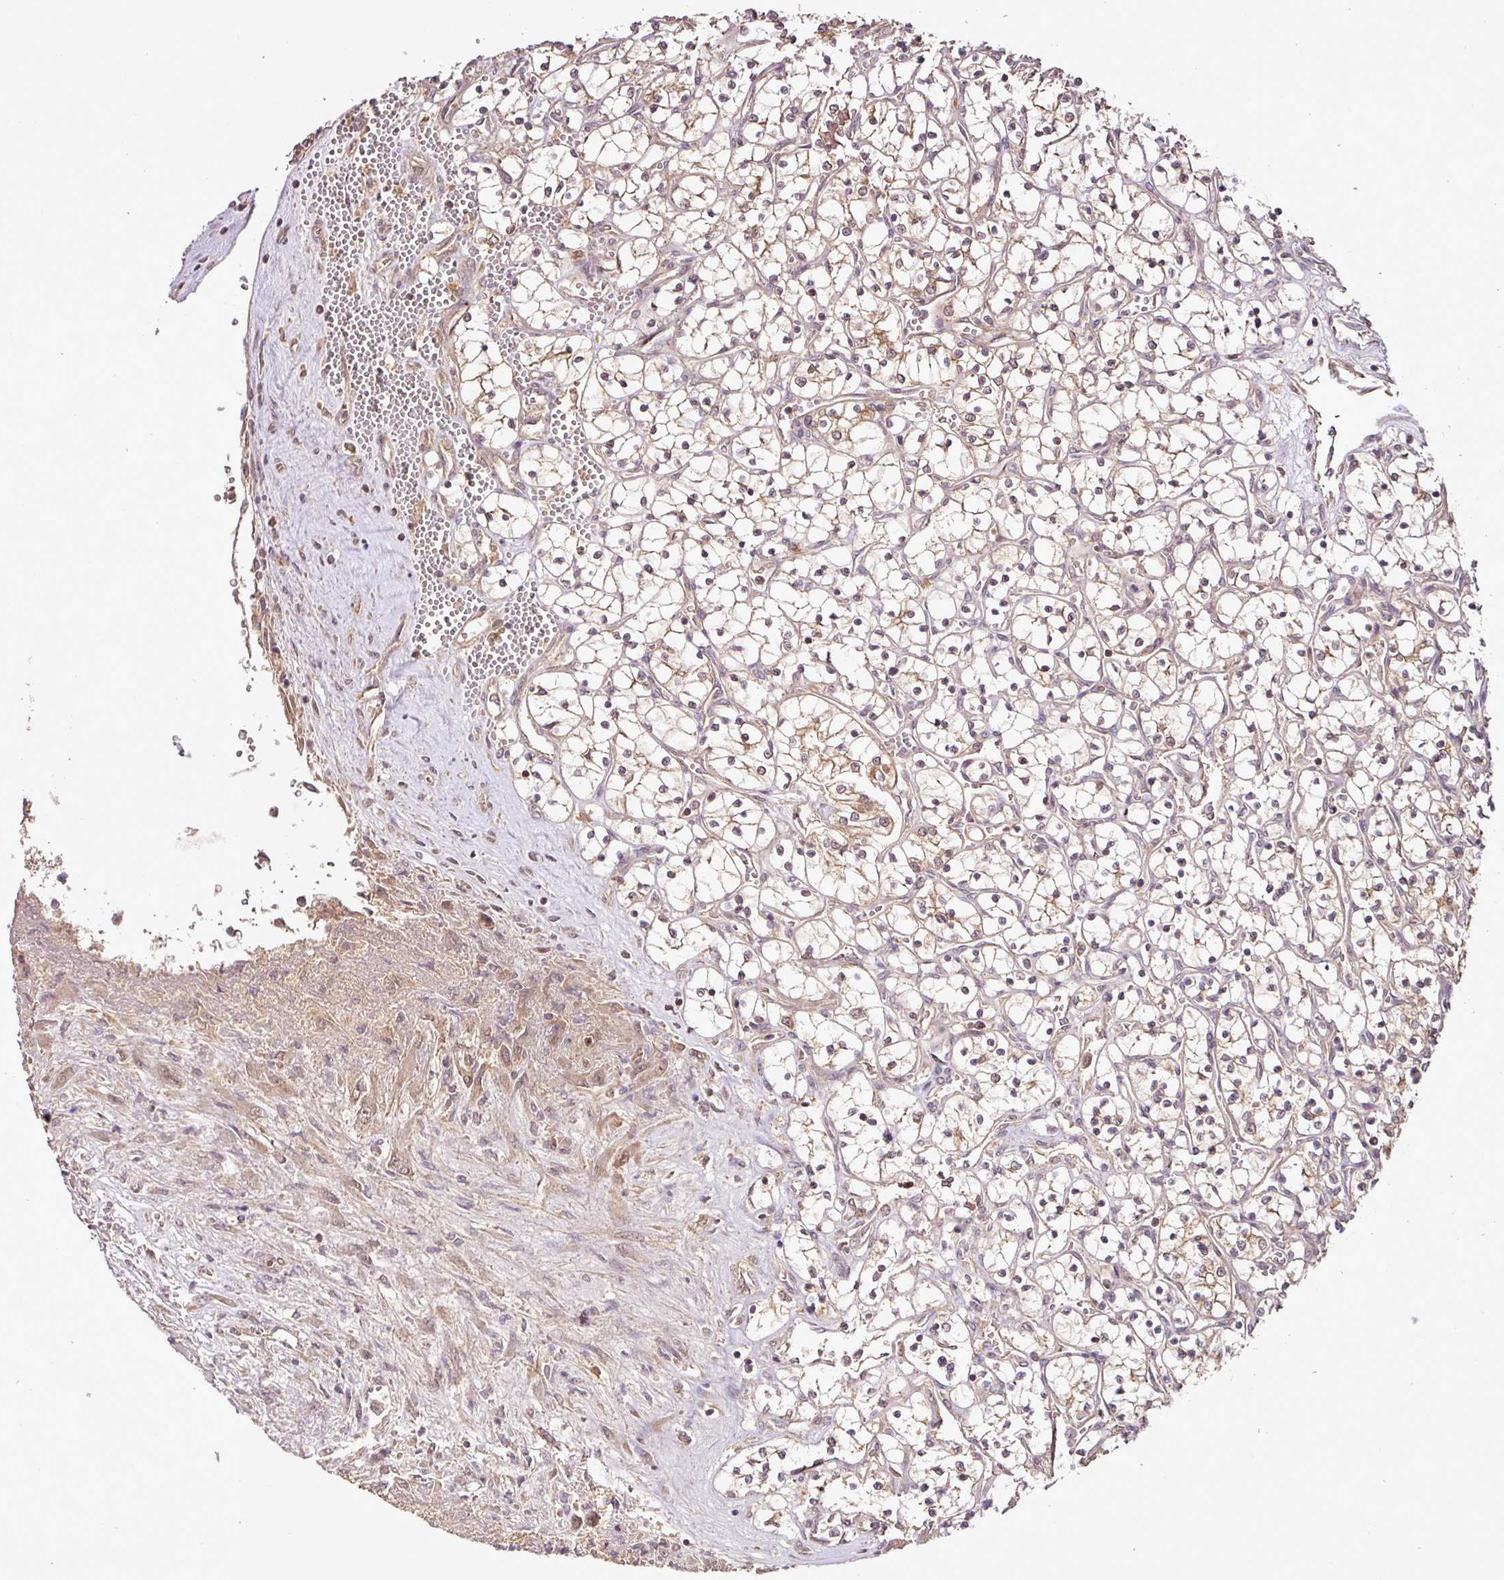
{"staining": {"intensity": "negative", "quantity": "none", "location": "none"}, "tissue": "renal cancer", "cell_type": "Tumor cells", "image_type": "cancer", "snomed": [{"axis": "morphology", "description": "Adenocarcinoma, NOS"}, {"axis": "topography", "description": "Kidney"}], "caption": "A high-resolution image shows immunohistochemistry staining of renal cancer (adenocarcinoma), which displays no significant expression in tumor cells.", "gene": "FAIM", "patient": {"sex": "female", "age": 69}}